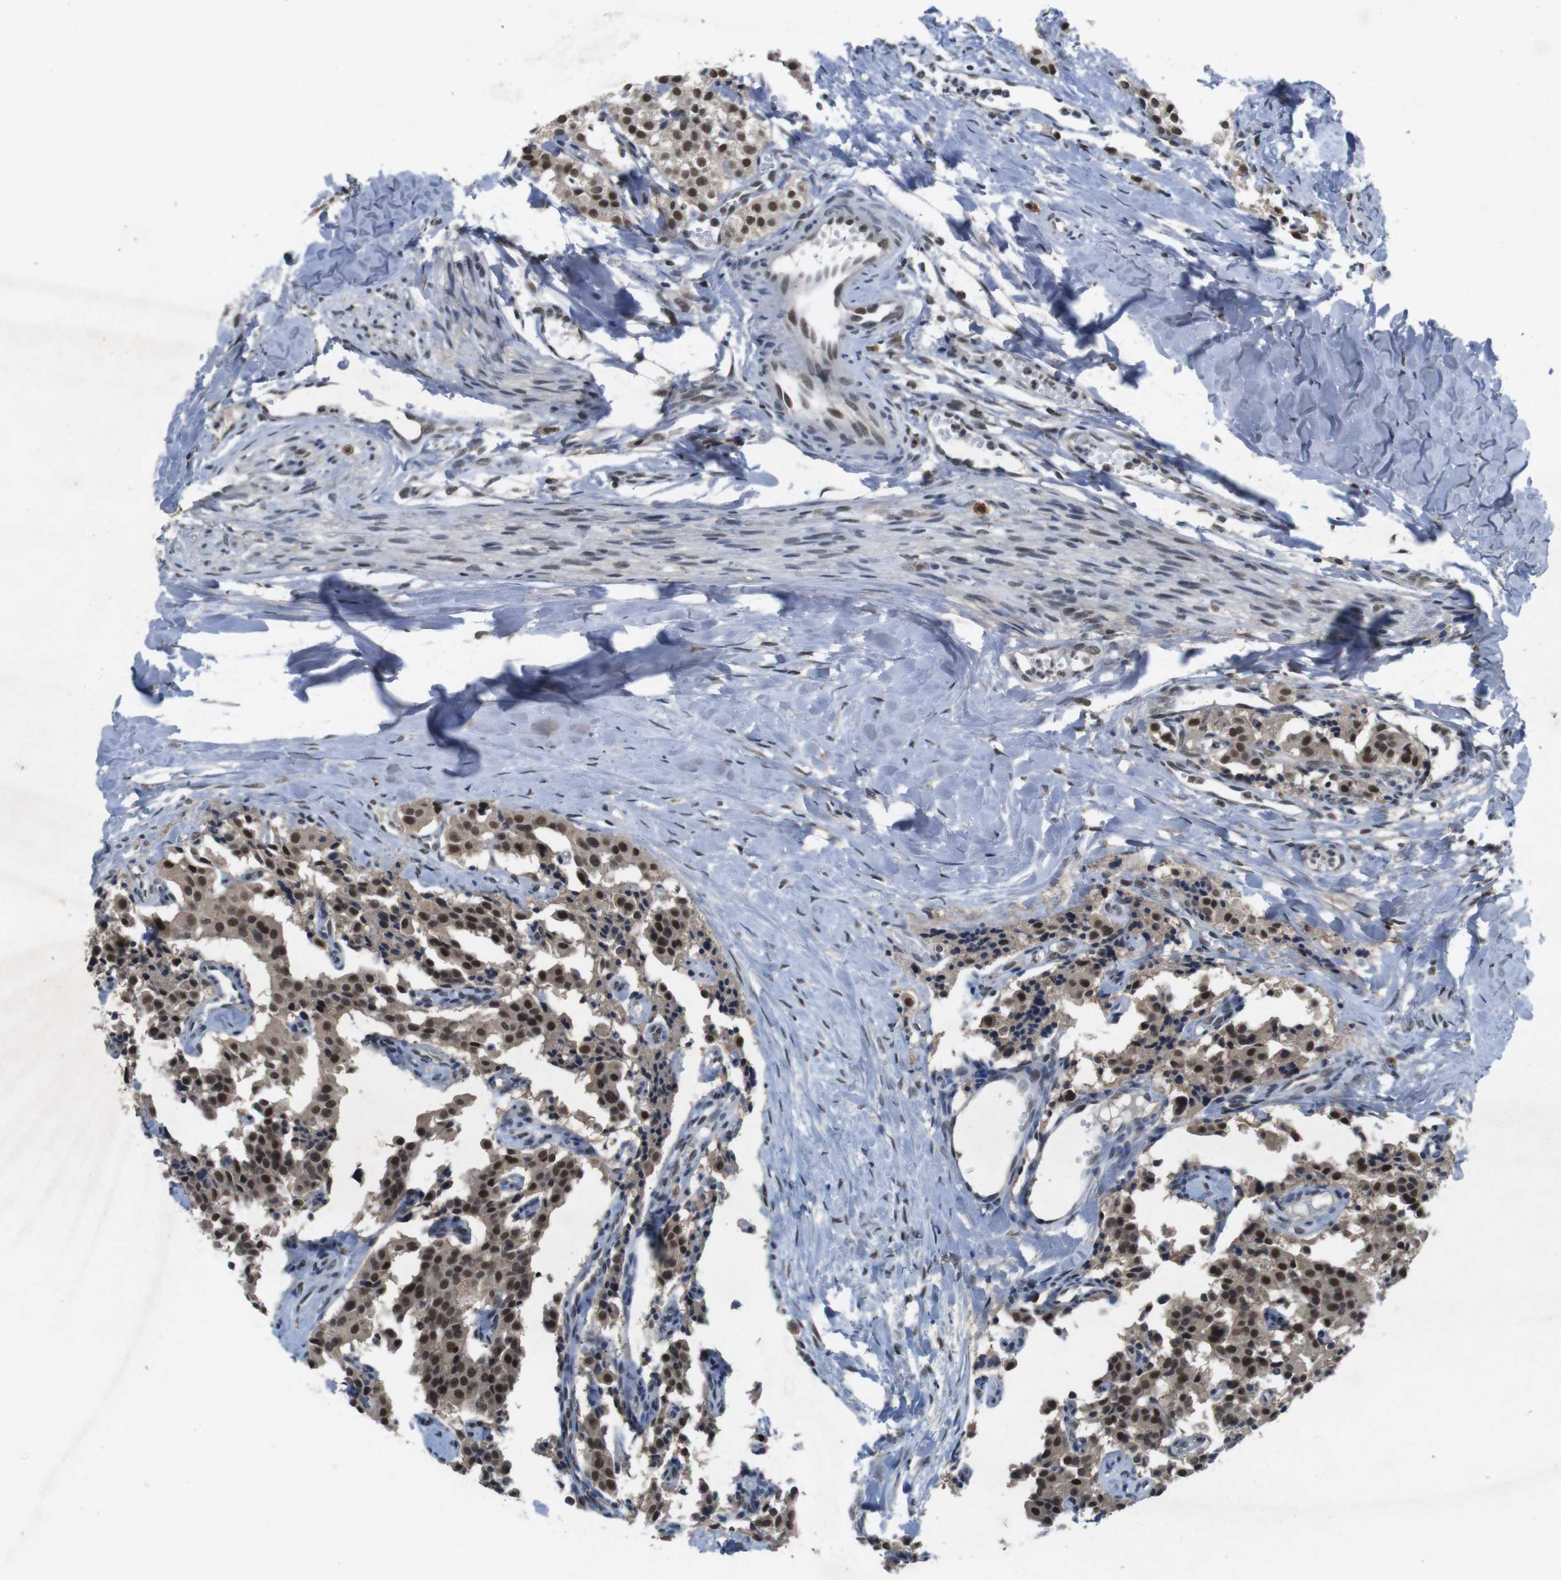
{"staining": {"intensity": "moderate", "quantity": ">75%", "location": "cytoplasmic/membranous,nuclear"}, "tissue": "carcinoid", "cell_type": "Tumor cells", "image_type": "cancer", "snomed": [{"axis": "morphology", "description": "Carcinoid, malignant, NOS"}, {"axis": "topography", "description": "Lung"}], "caption": "Tumor cells display medium levels of moderate cytoplasmic/membranous and nuclear positivity in about >75% of cells in carcinoid.", "gene": "USP7", "patient": {"sex": "male", "age": 30}}